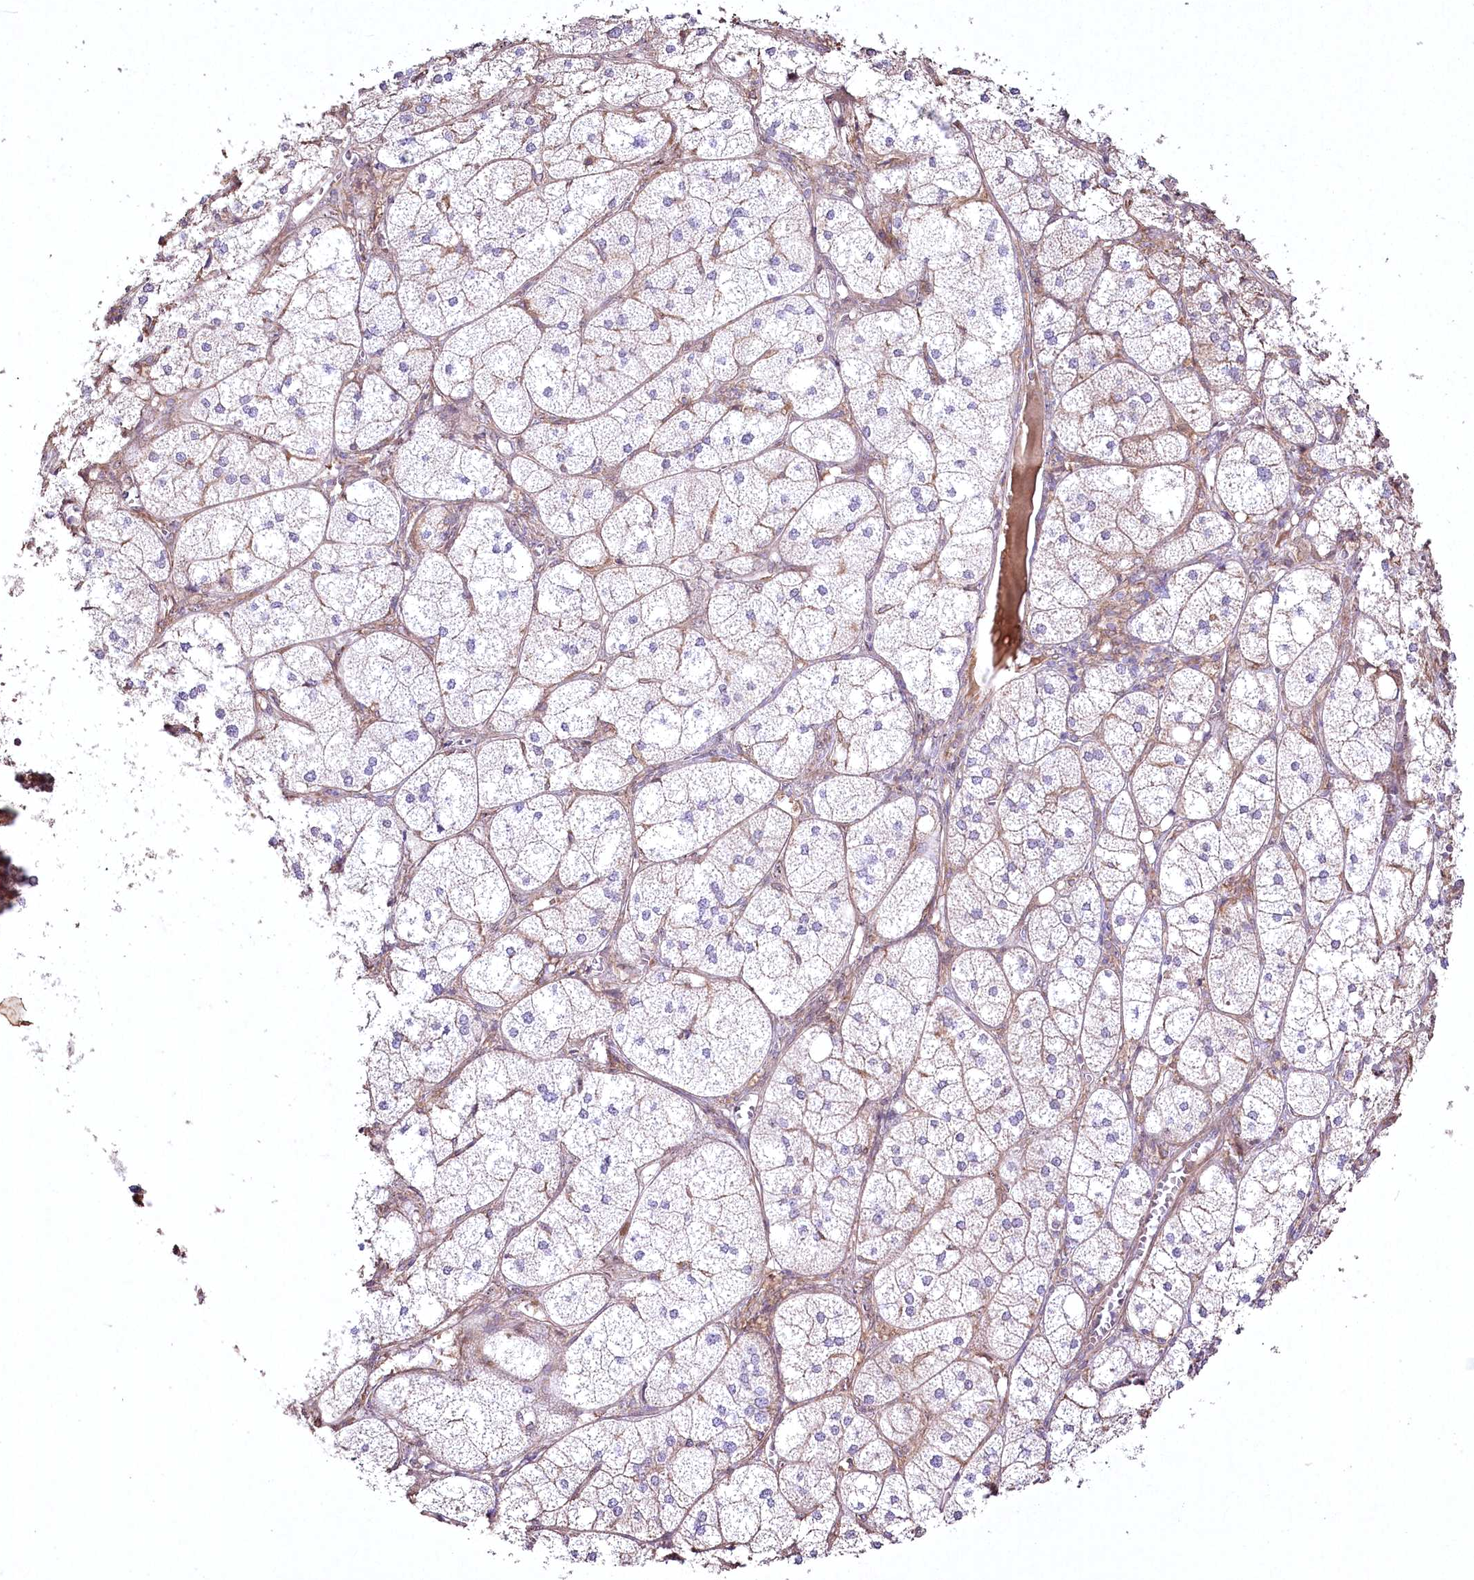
{"staining": {"intensity": "moderate", "quantity": "25%-75%", "location": "cytoplasmic/membranous"}, "tissue": "adrenal gland", "cell_type": "Glandular cells", "image_type": "normal", "snomed": [{"axis": "morphology", "description": "Normal tissue, NOS"}, {"axis": "topography", "description": "Adrenal gland"}], "caption": "A brown stain highlights moderate cytoplasmic/membranous positivity of a protein in glandular cells of benign adrenal gland.", "gene": "SH3TC1", "patient": {"sex": "female", "age": 61}}